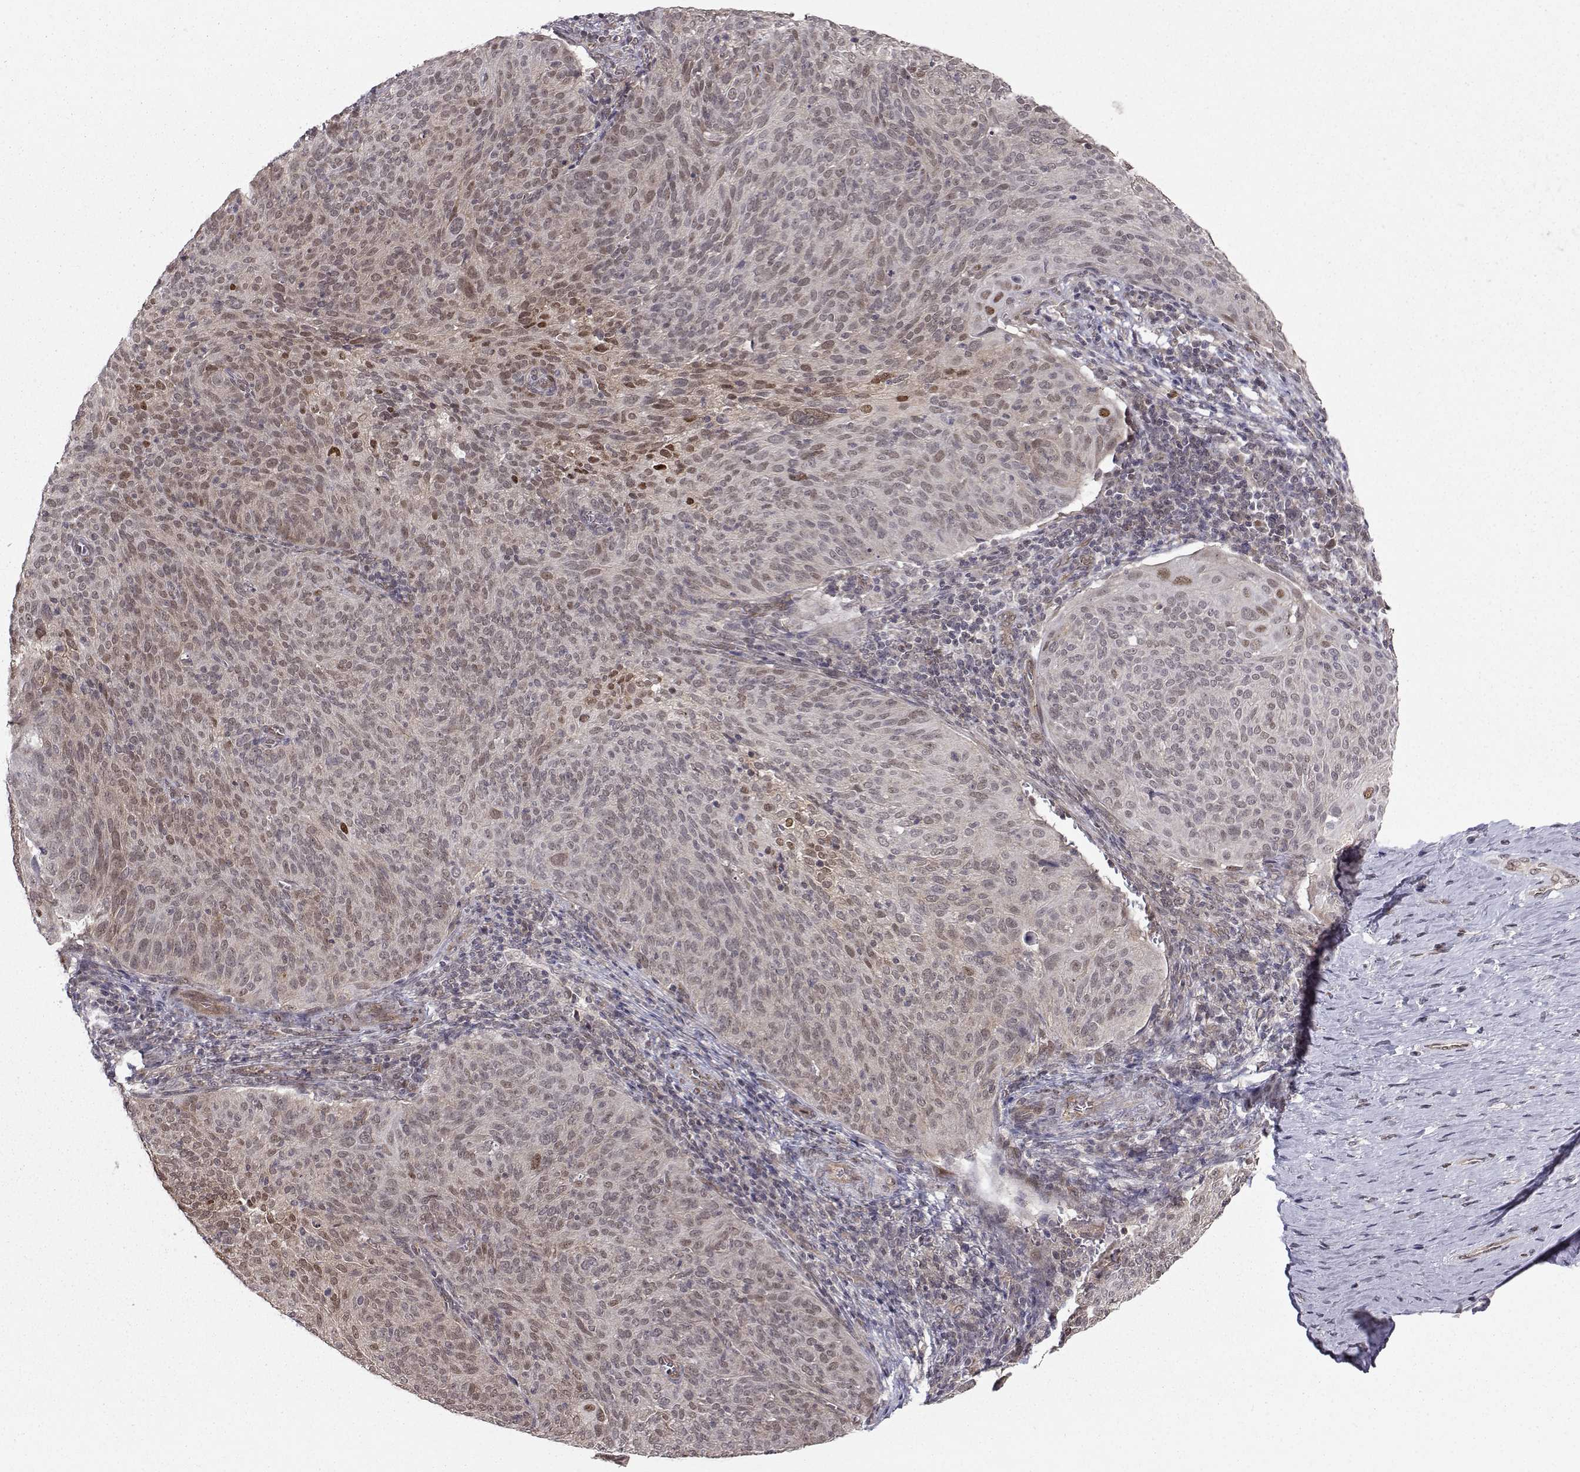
{"staining": {"intensity": "strong", "quantity": "<25%", "location": "nuclear"}, "tissue": "cervical cancer", "cell_type": "Tumor cells", "image_type": "cancer", "snomed": [{"axis": "morphology", "description": "Squamous cell carcinoma, NOS"}, {"axis": "topography", "description": "Cervix"}], "caption": "Cervical cancer (squamous cell carcinoma) stained with a protein marker exhibits strong staining in tumor cells.", "gene": "PKN2", "patient": {"sex": "female", "age": 39}}